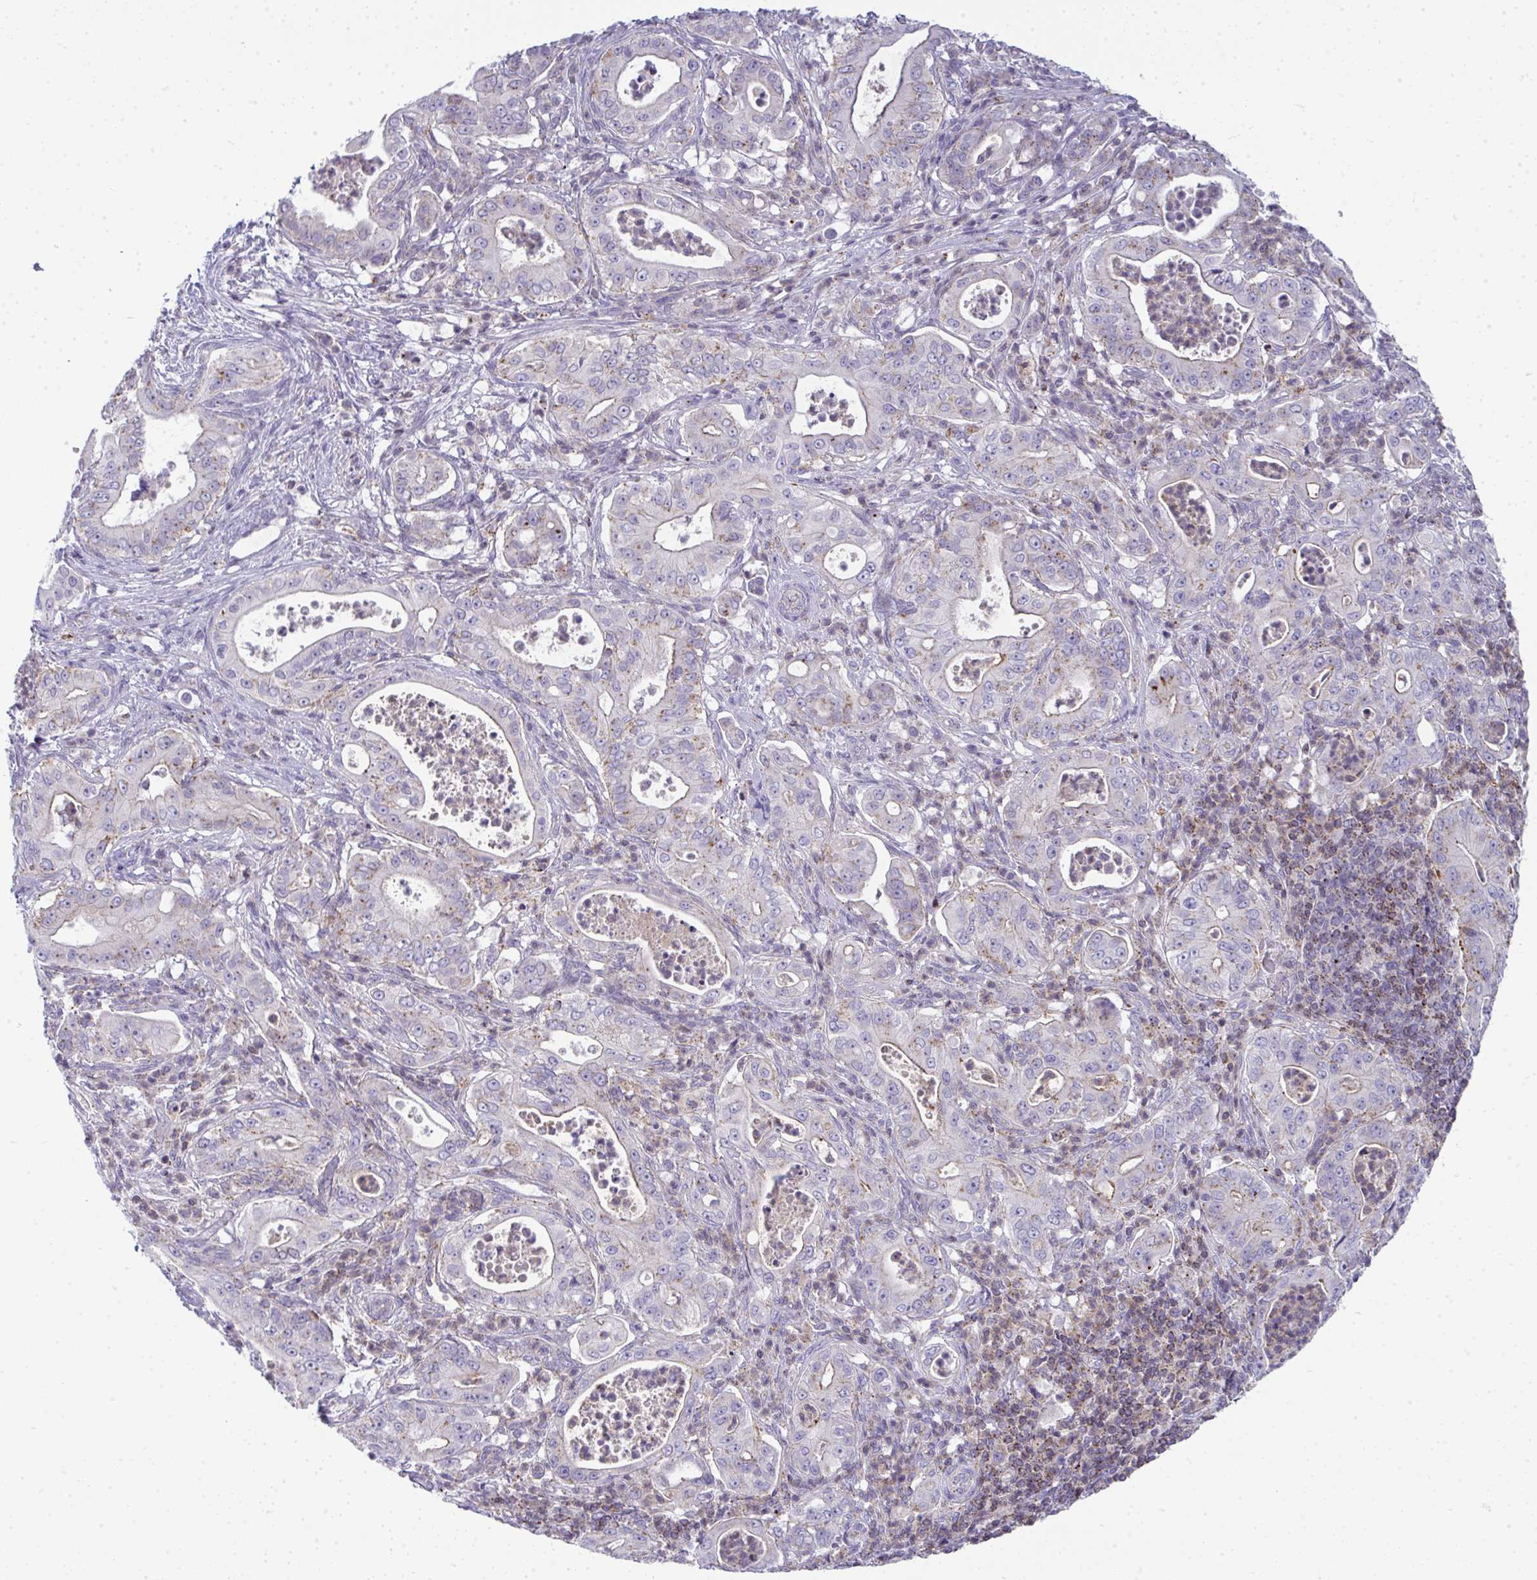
{"staining": {"intensity": "weak", "quantity": "<25%", "location": "cytoplasmic/membranous"}, "tissue": "pancreatic cancer", "cell_type": "Tumor cells", "image_type": "cancer", "snomed": [{"axis": "morphology", "description": "Adenocarcinoma, NOS"}, {"axis": "topography", "description": "Pancreas"}], "caption": "The photomicrograph shows no staining of tumor cells in pancreatic cancer (adenocarcinoma). Nuclei are stained in blue.", "gene": "VPS4B", "patient": {"sex": "male", "age": 71}}